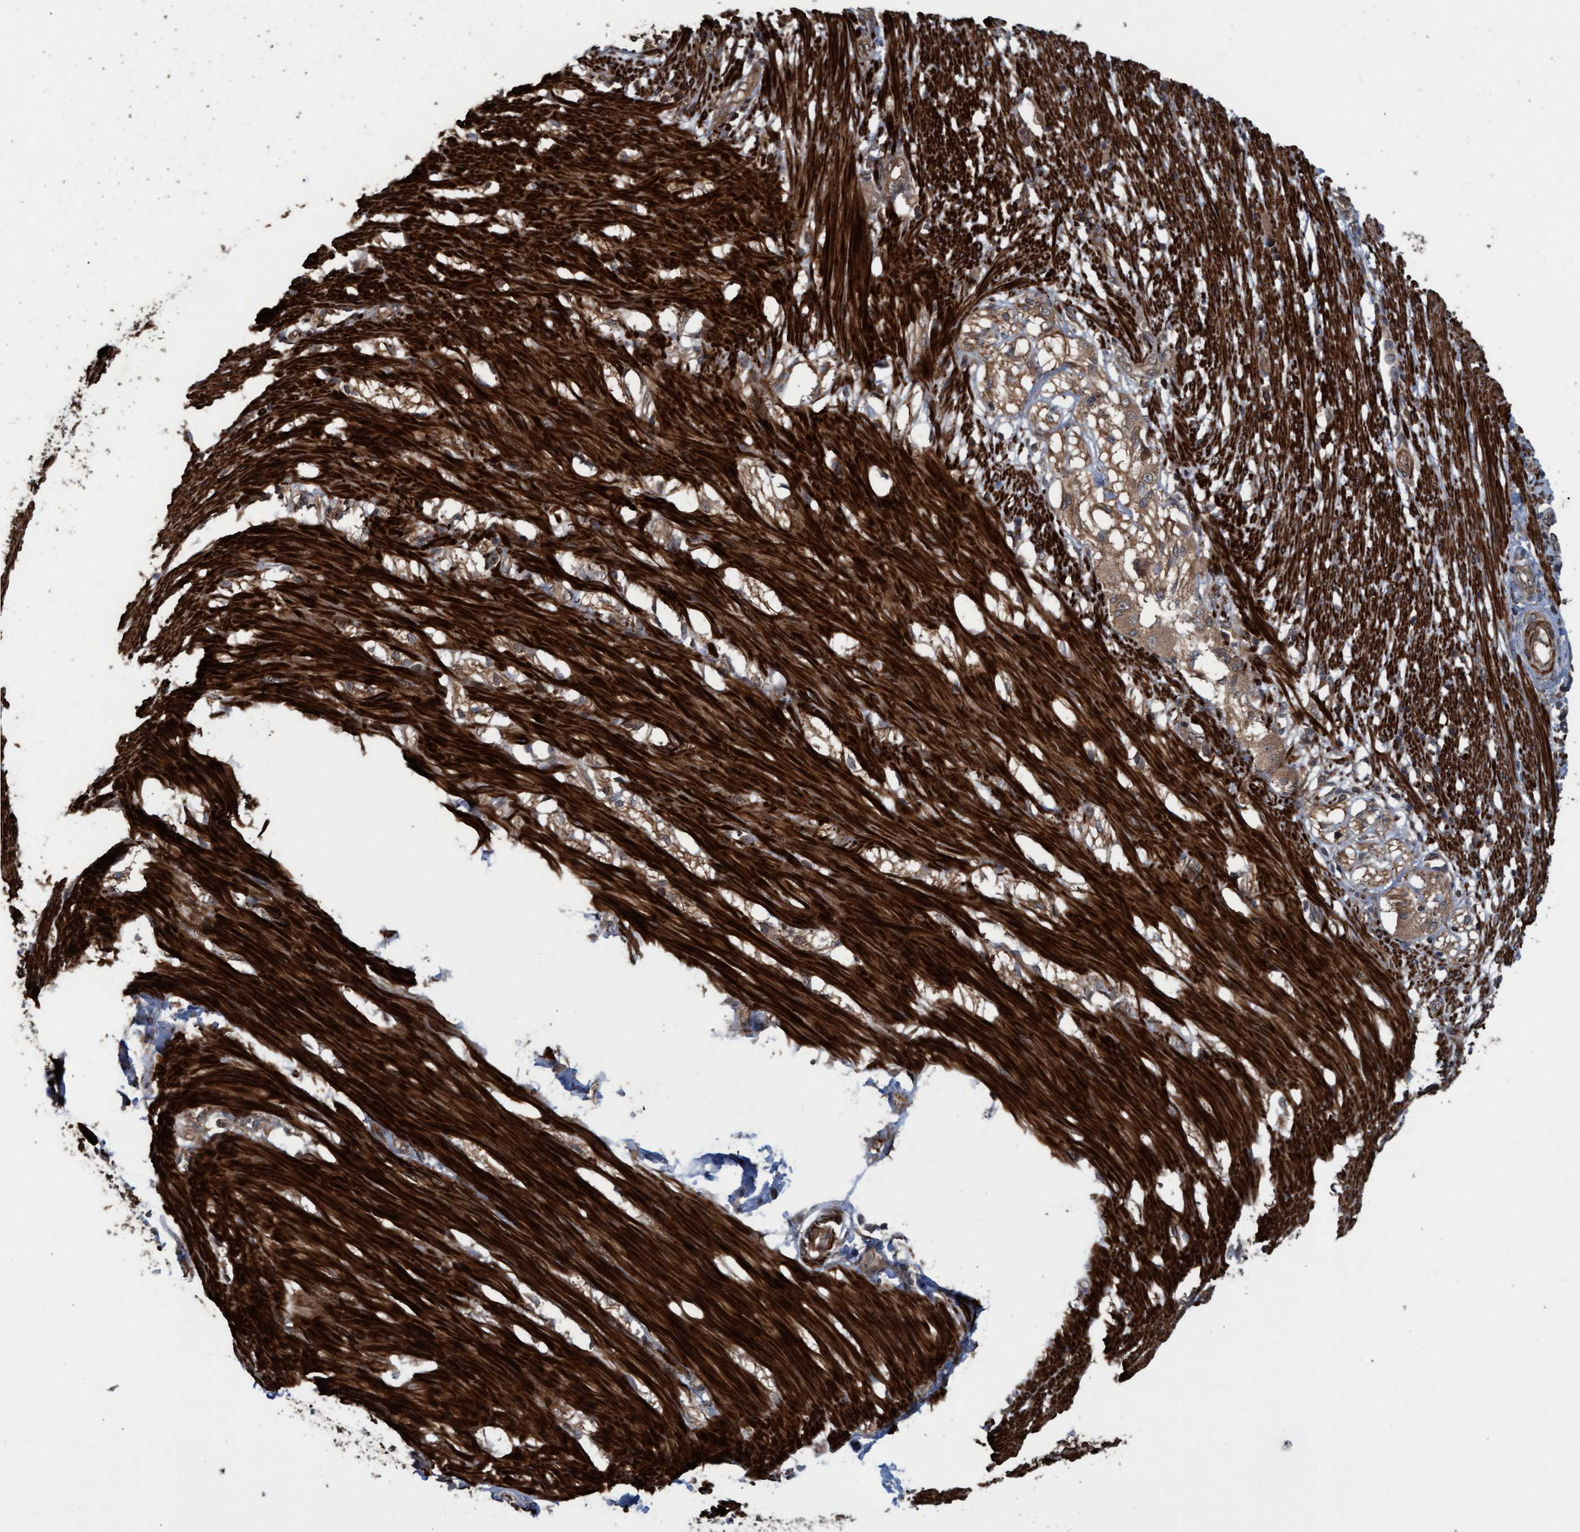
{"staining": {"intensity": "strong", "quantity": ">75%", "location": "cytoplasmic/membranous"}, "tissue": "smooth muscle", "cell_type": "Smooth muscle cells", "image_type": "normal", "snomed": [{"axis": "morphology", "description": "Normal tissue, NOS"}, {"axis": "morphology", "description": "Adenocarcinoma, NOS"}, {"axis": "topography", "description": "Smooth muscle"}, {"axis": "topography", "description": "Colon"}], "caption": "Strong cytoplasmic/membranous positivity for a protein is appreciated in about >75% of smooth muscle cells of unremarkable smooth muscle using immunohistochemistry.", "gene": "GGT6", "patient": {"sex": "male", "age": 14}}